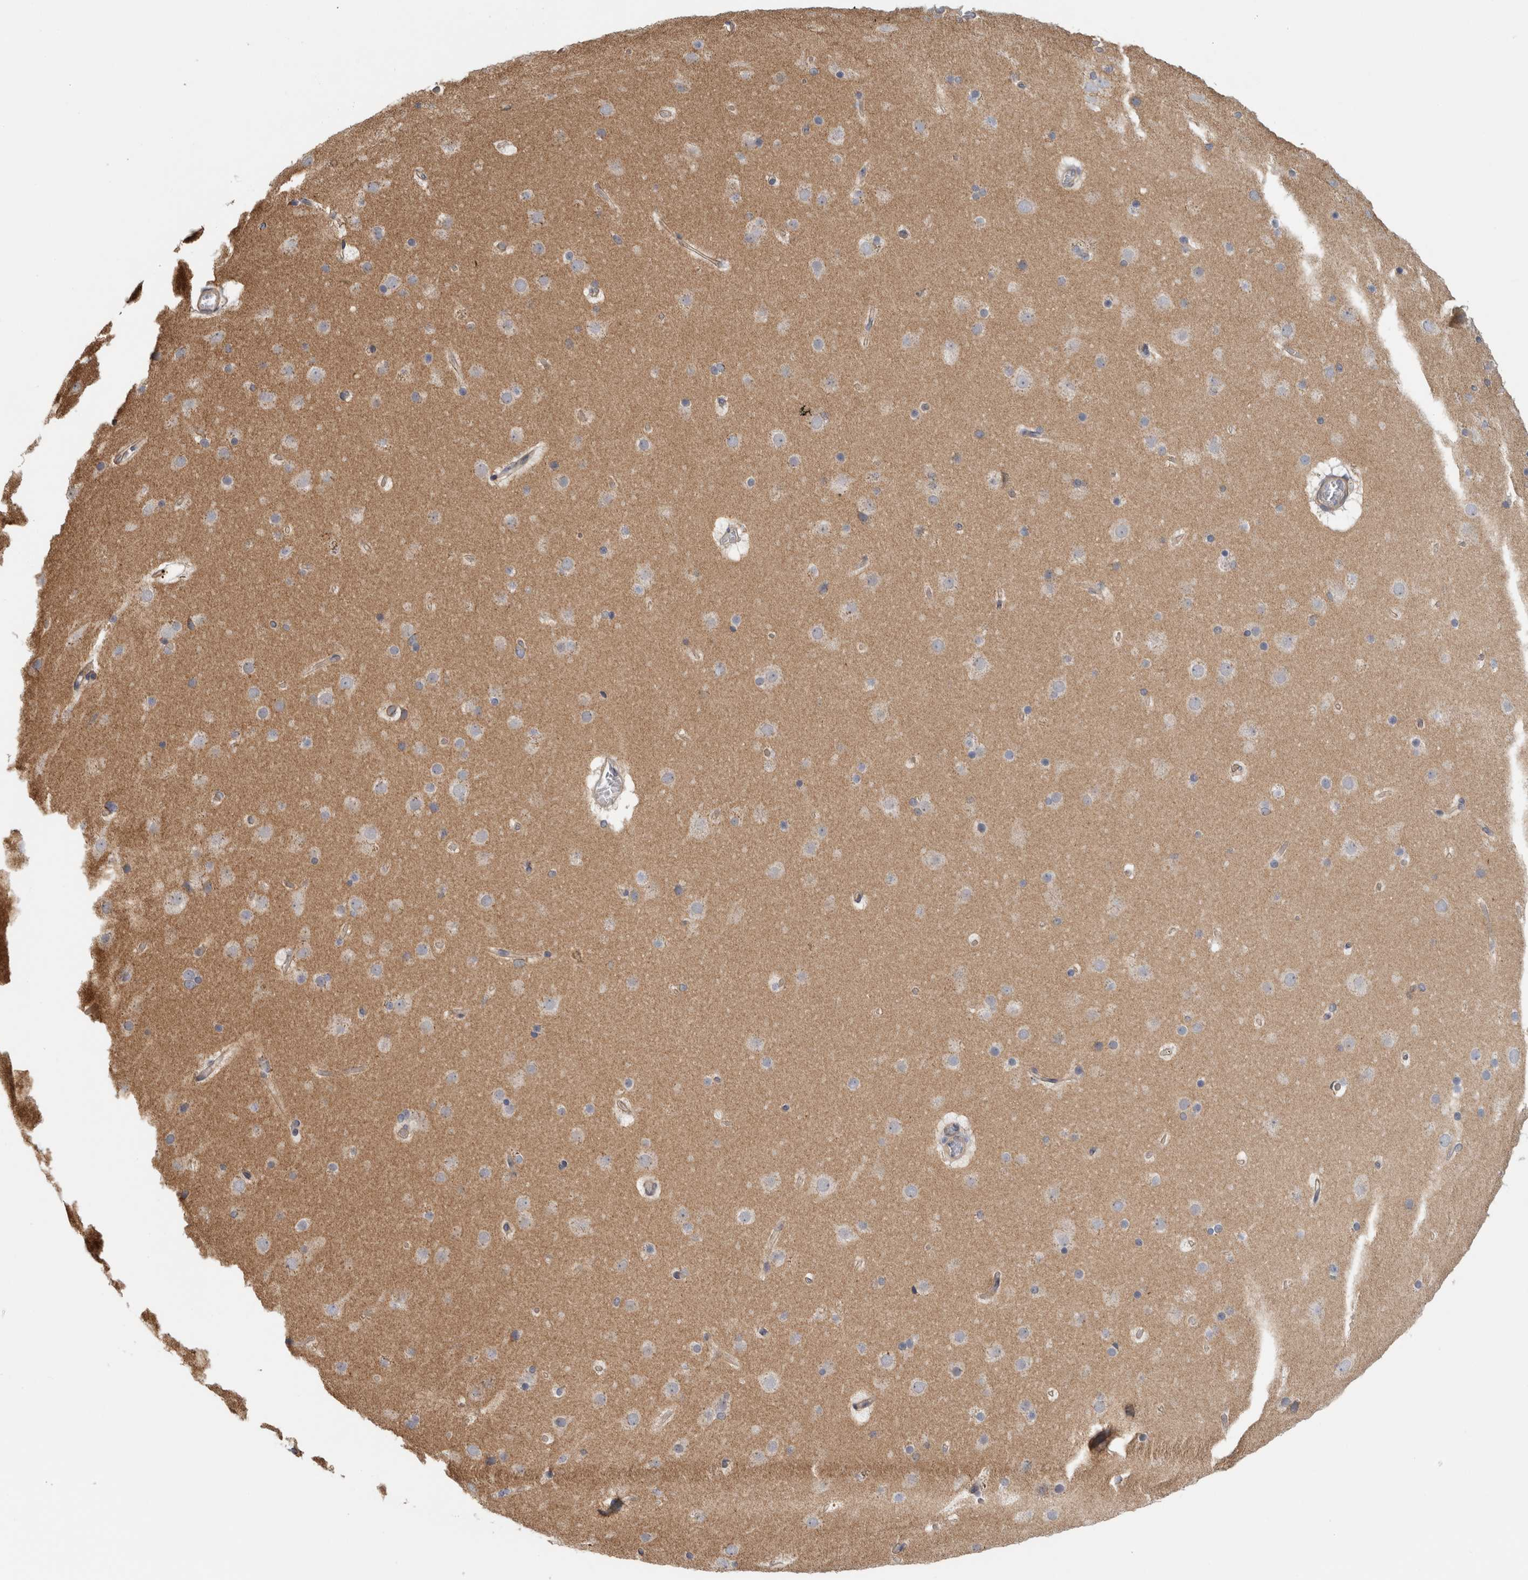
{"staining": {"intensity": "weak", "quantity": "25%-75%", "location": "cytoplasmic/membranous"}, "tissue": "cerebral cortex", "cell_type": "Endothelial cells", "image_type": "normal", "snomed": [{"axis": "morphology", "description": "Normal tissue, NOS"}, {"axis": "topography", "description": "Cerebral cortex"}], "caption": "Immunohistochemical staining of benign human cerebral cortex reveals 25%-75% levels of weak cytoplasmic/membranous protein staining in about 25%-75% of endothelial cells.", "gene": "ZNF804B", "patient": {"sex": "male", "age": 57}}